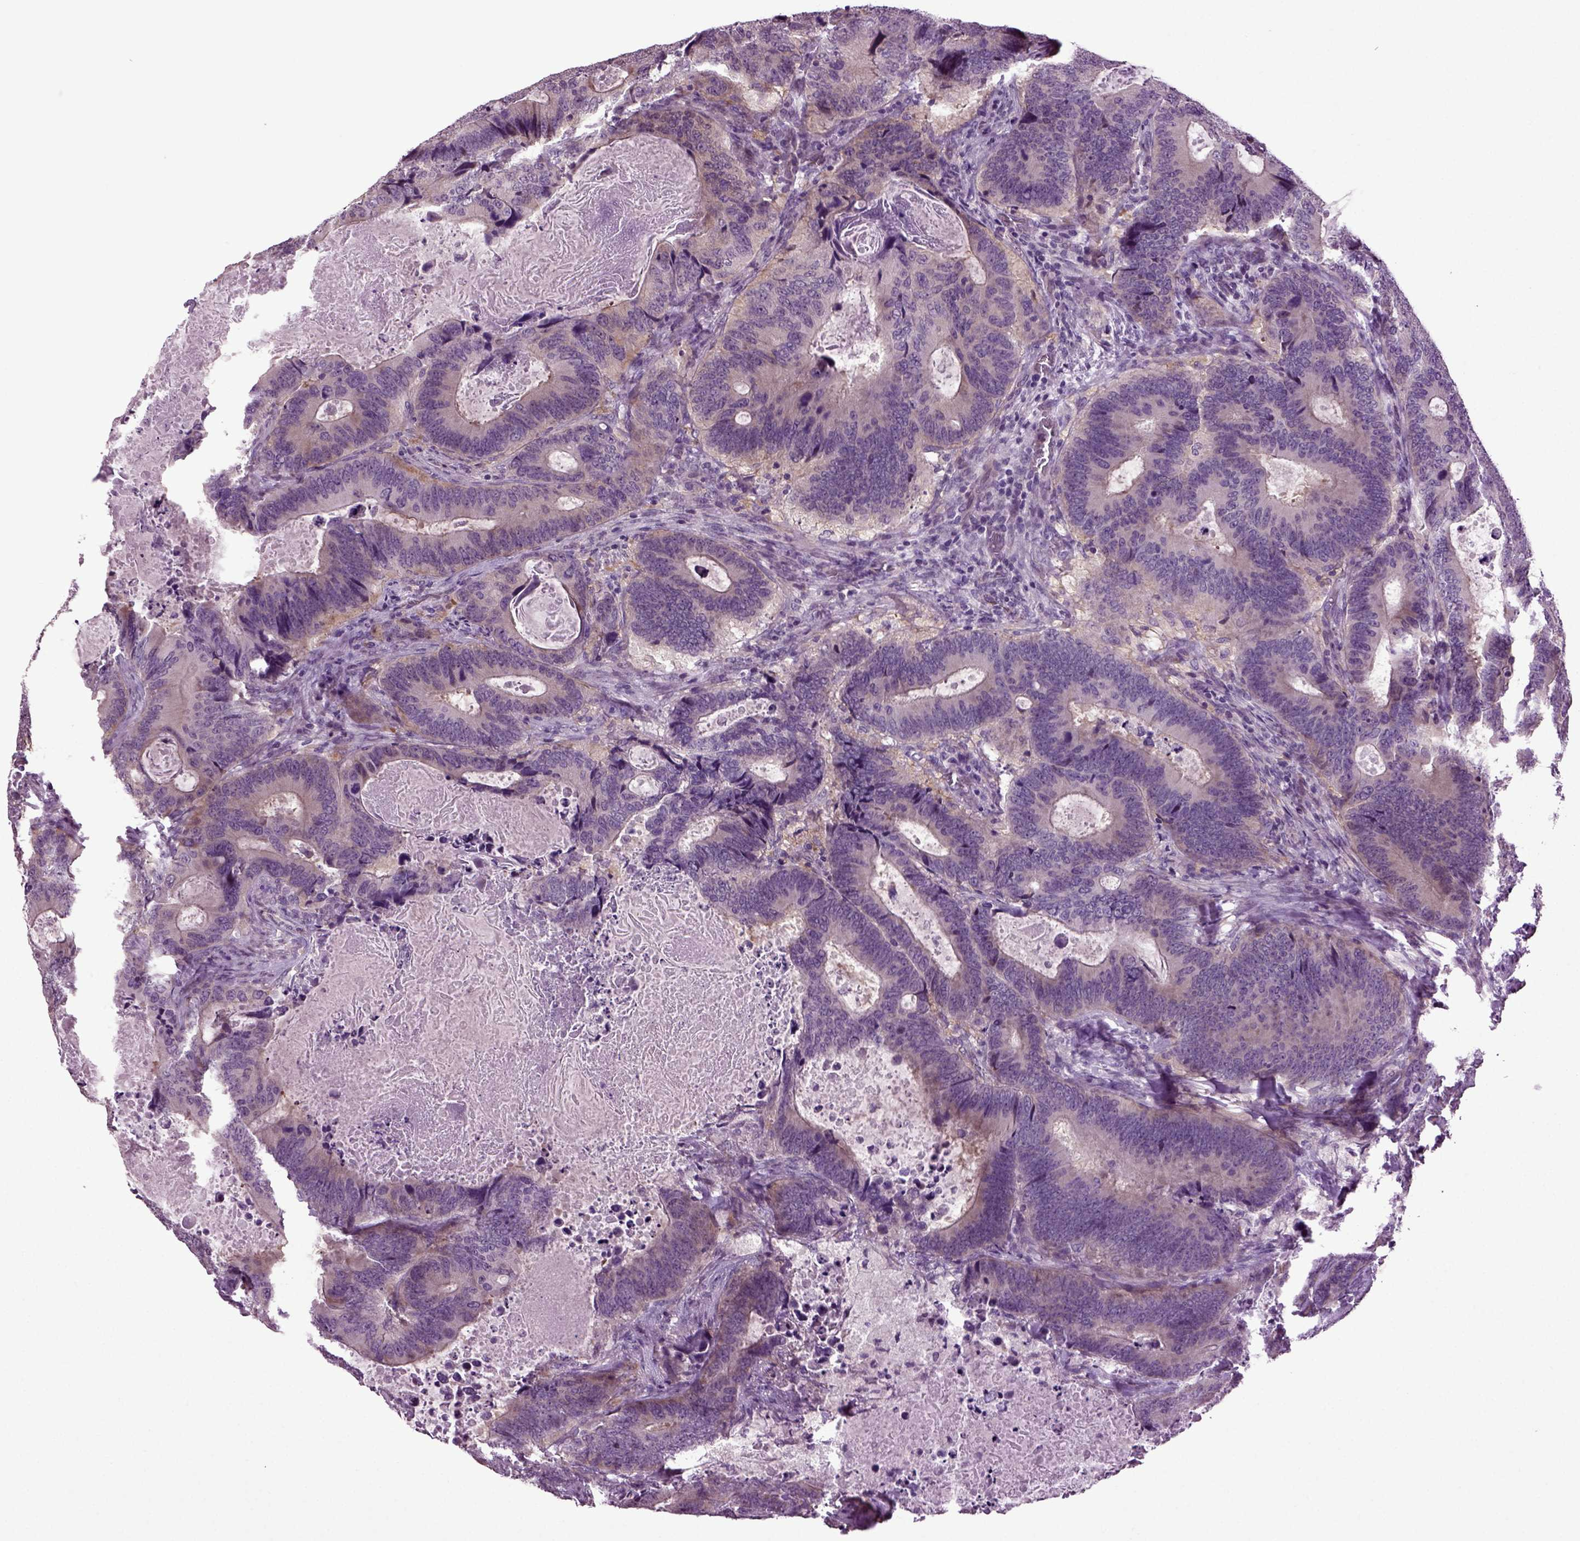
{"staining": {"intensity": "negative", "quantity": "none", "location": "none"}, "tissue": "colorectal cancer", "cell_type": "Tumor cells", "image_type": "cancer", "snomed": [{"axis": "morphology", "description": "Adenocarcinoma, NOS"}, {"axis": "topography", "description": "Colon"}], "caption": "Tumor cells show no significant protein positivity in colorectal adenocarcinoma.", "gene": "PLCH2", "patient": {"sex": "female", "age": 82}}